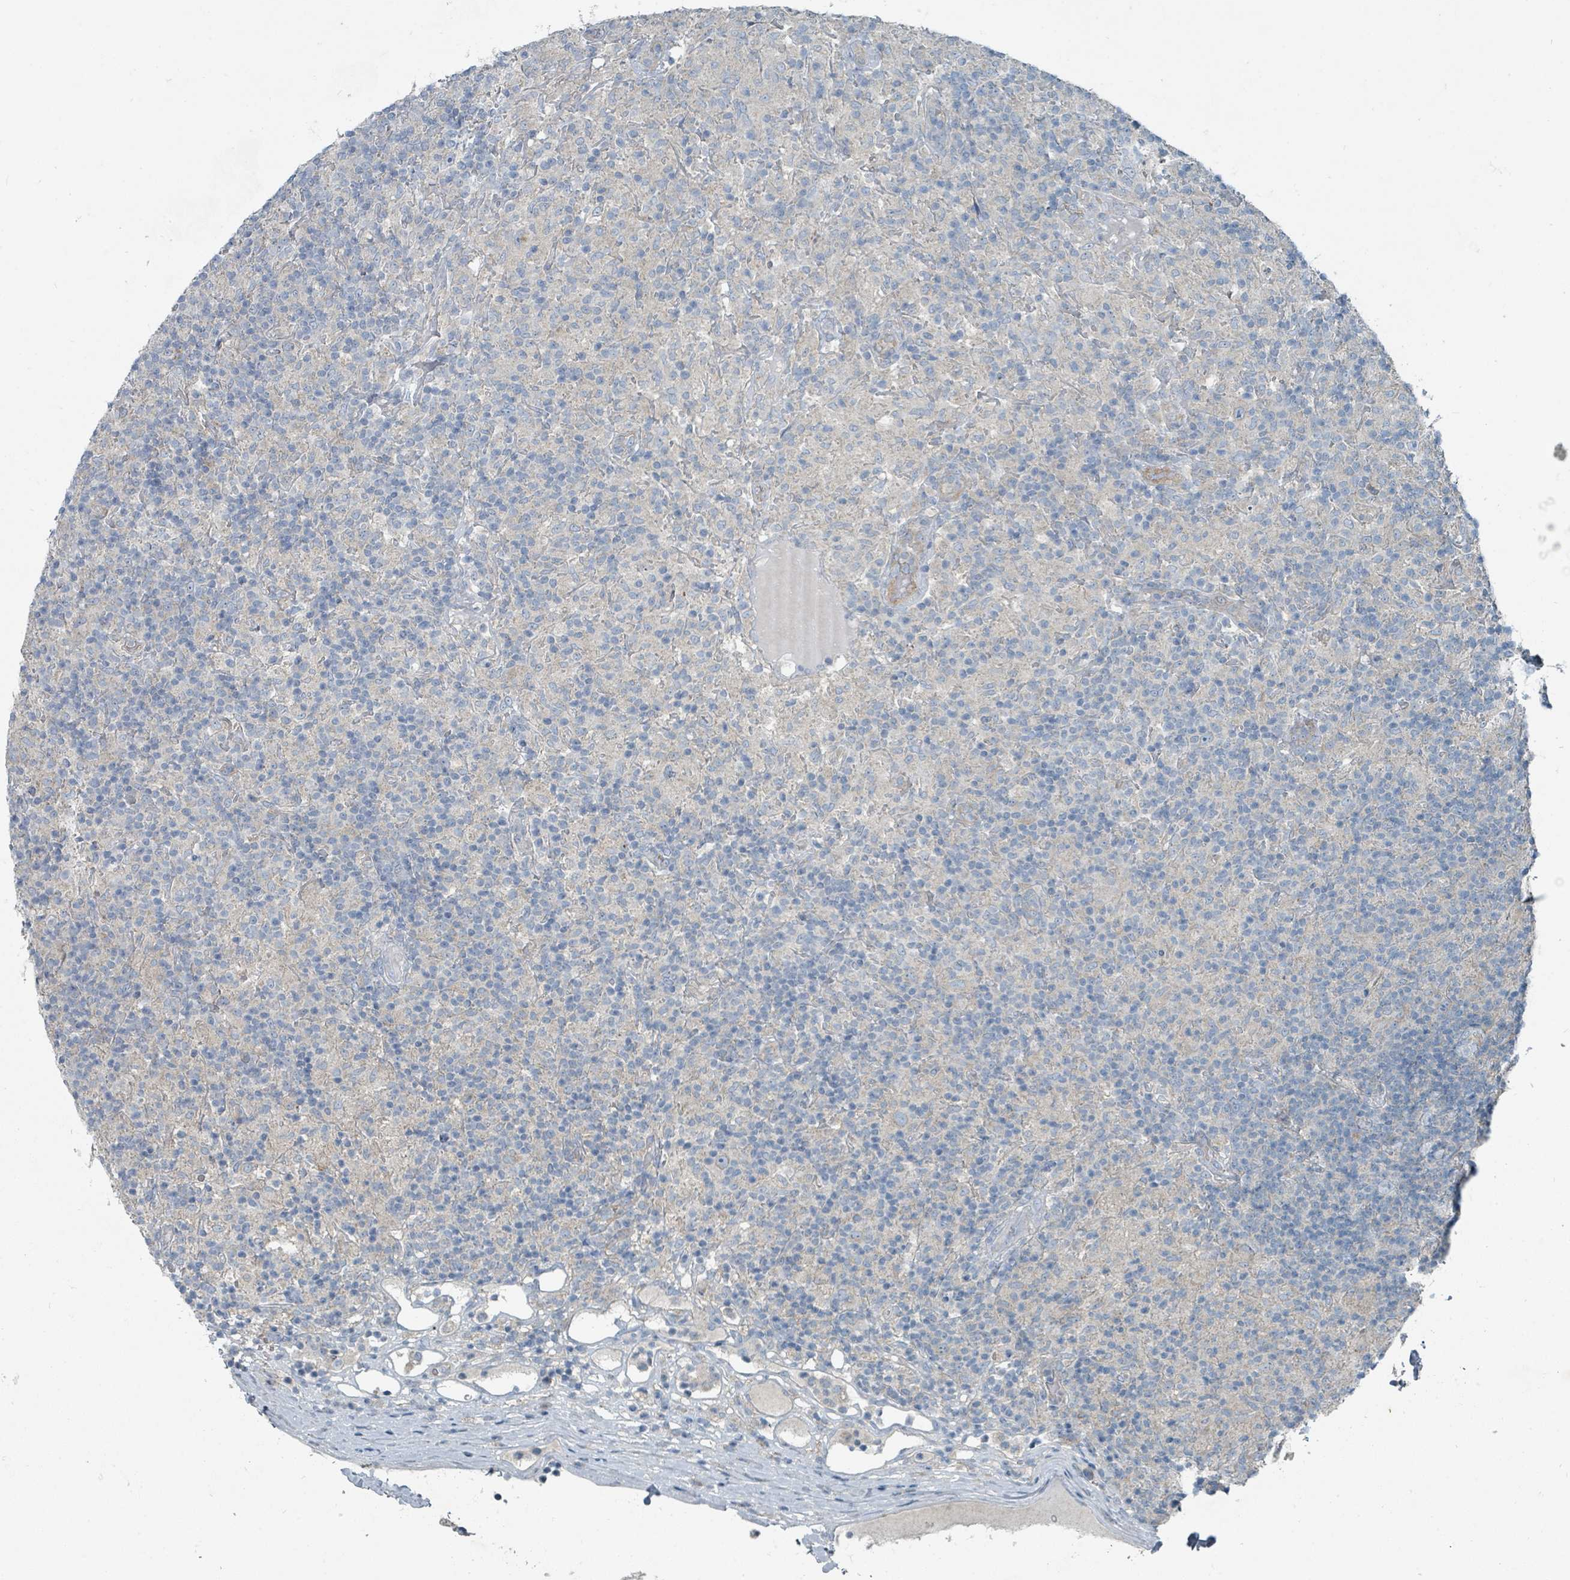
{"staining": {"intensity": "negative", "quantity": "none", "location": "none"}, "tissue": "lymphoma", "cell_type": "Tumor cells", "image_type": "cancer", "snomed": [{"axis": "morphology", "description": "Hodgkin's disease, NOS"}, {"axis": "topography", "description": "Lymph node"}], "caption": "Immunohistochemical staining of Hodgkin's disease shows no significant expression in tumor cells.", "gene": "RASA4", "patient": {"sex": "male", "age": 70}}